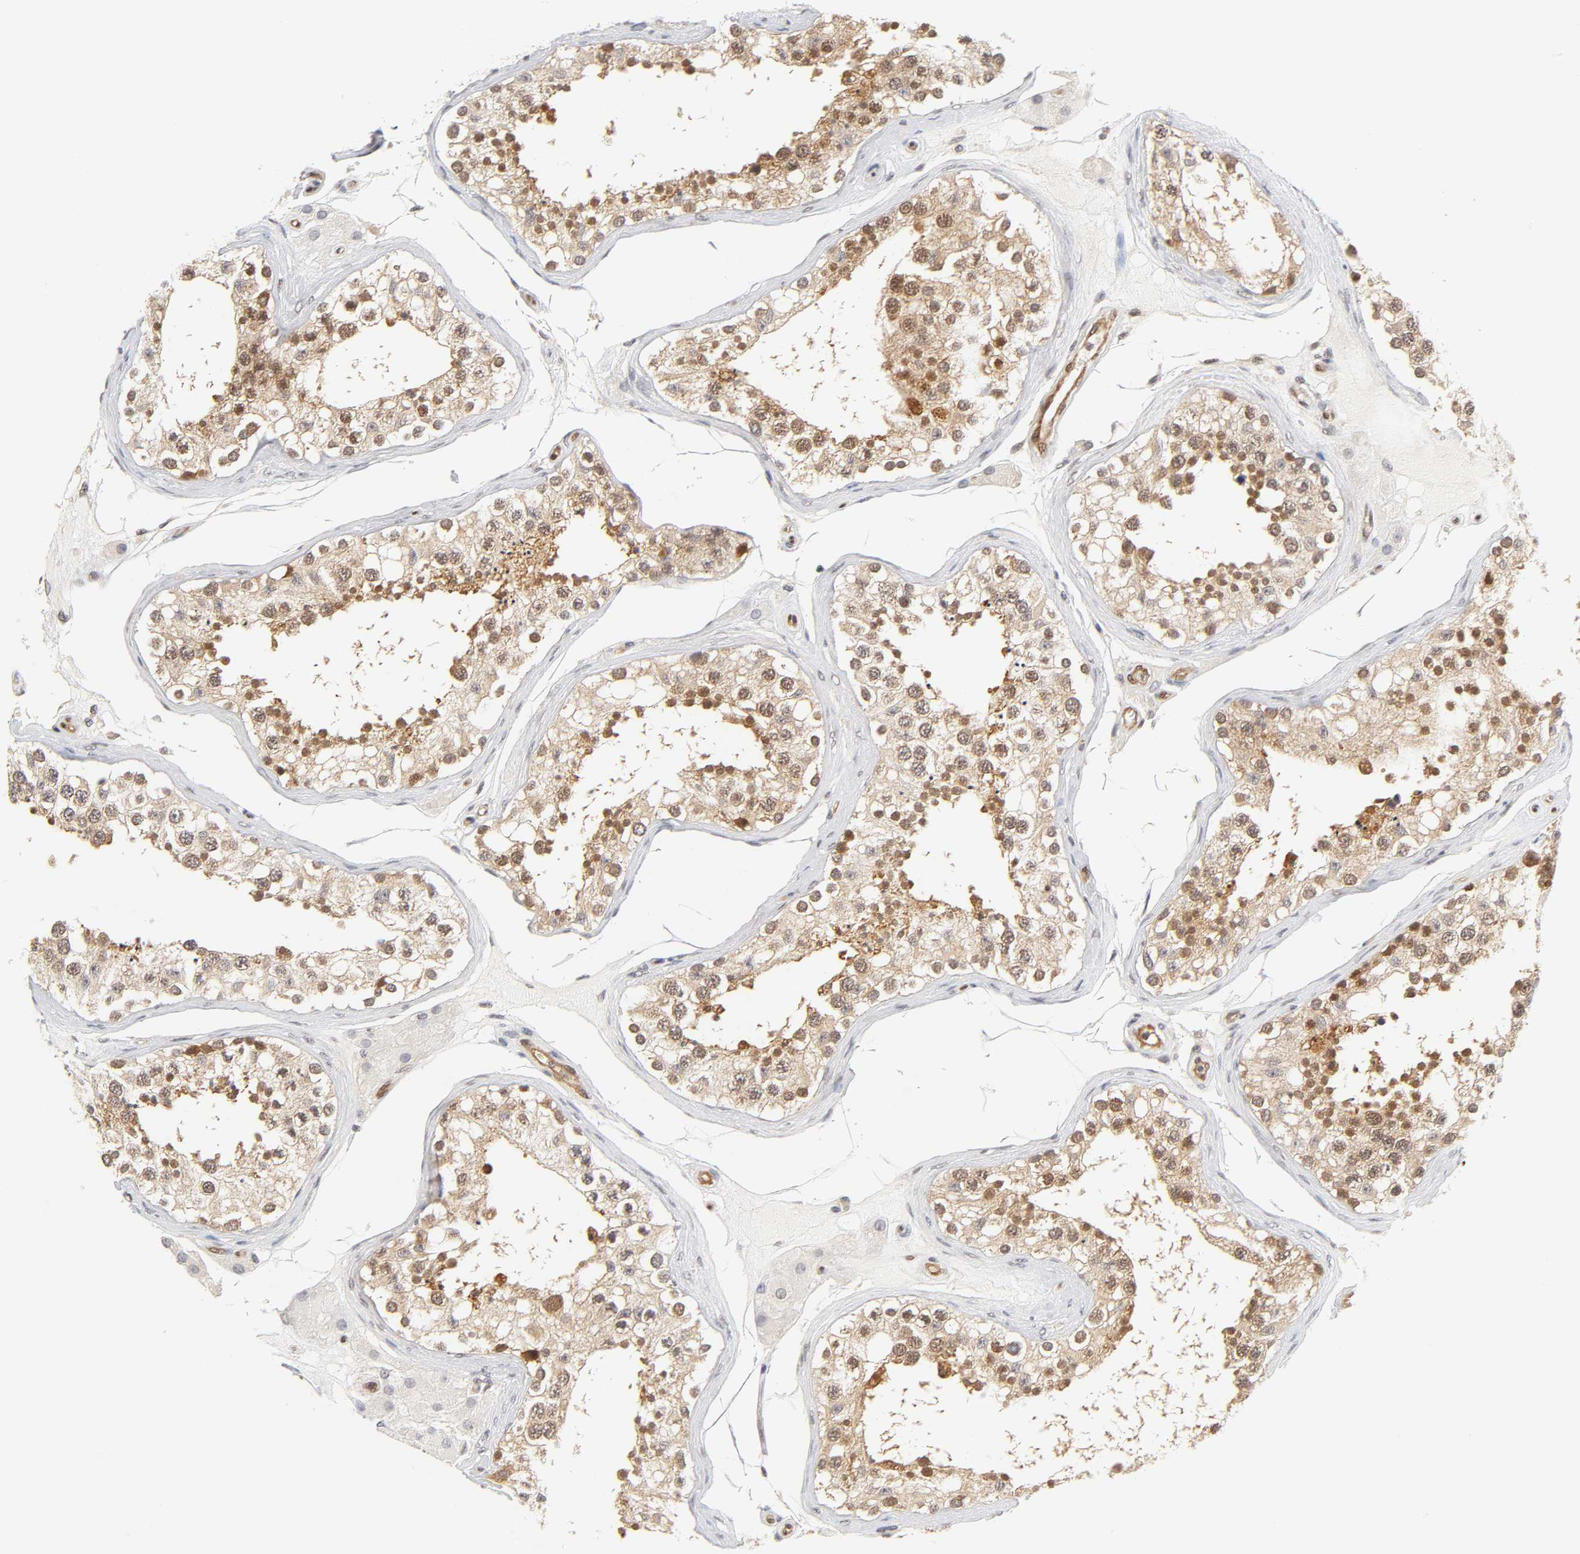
{"staining": {"intensity": "moderate", "quantity": ">75%", "location": "cytoplasmic/membranous,nuclear"}, "tissue": "testis", "cell_type": "Cells in seminiferous ducts", "image_type": "normal", "snomed": [{"axis": "morphology", "description": "Normal tissue, NOS"}, {"axis": "topography", "description": "Testis"}], "caption": "Brown immunohistochemical staining in unremarkable human testis shows moderate cytoplasmic/membranous,nuclear positivity in approximately >75% of cells in seminiferous ducts. The protein is stained brown, and the nuclei are stained in blue (DAB (3,3'-diaminobenzidine) IHC with brightfield microscopy, high magnification).", "gene": "CDC37", "patient": {"sex": "male", "age": 68}}